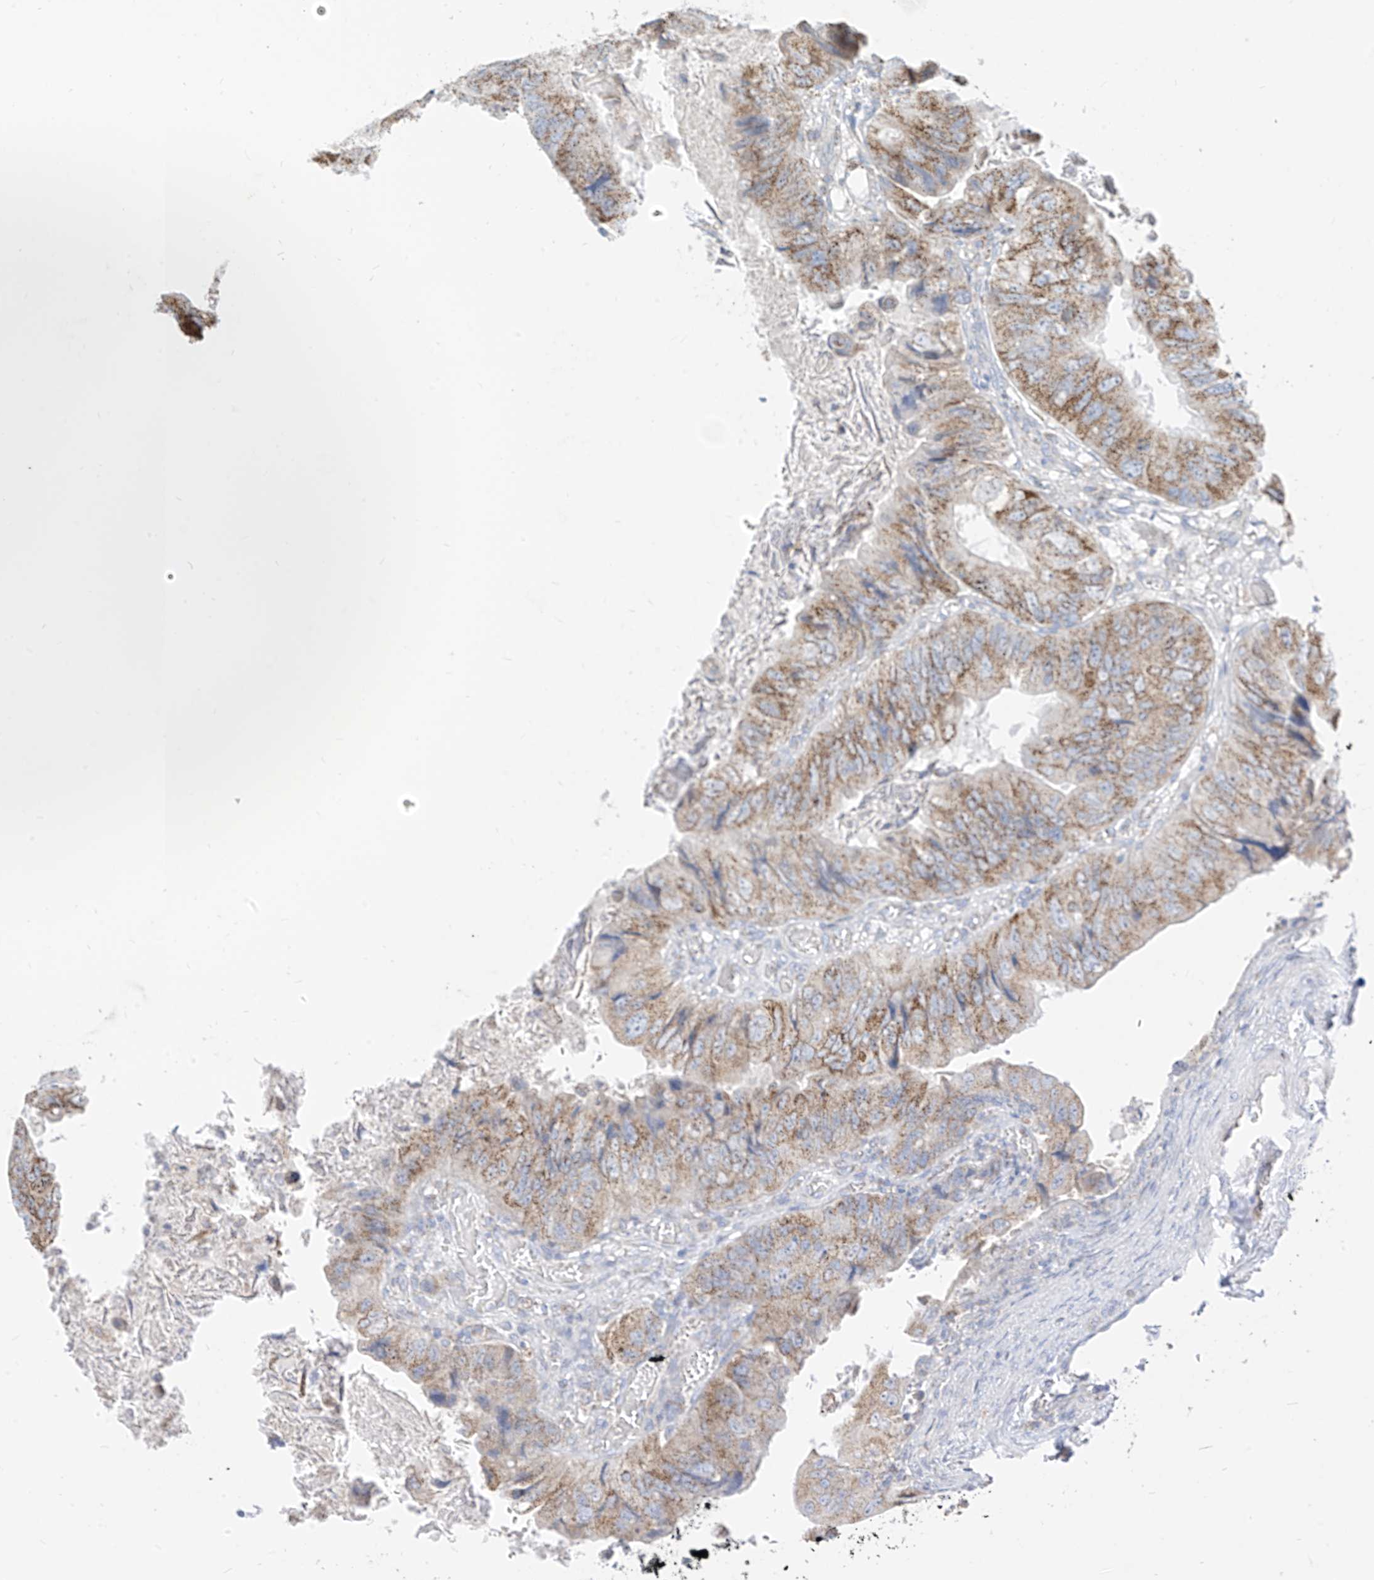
{"staining": {"intensity": "moderate", "quantity": ">75%", "location": "cytoplasmic/membranous"}, "tissue": "colorectal cancer", "cell_type": "Tumor cells", "image_type": "cancer", "snomed": [{"axis": "morphology", "description": "Adenocarcinoma, NOS"}, {"axis": "topography", "description": "Rectum"}], "caption": "IHC micrograph of neoplastic tissue: adenocarcinoma (colorectal) stained using IHC exhibits medium levels of moderate protein expression localized specifically in the cytoplasmic/membranous of tumor cells, appearing as a cytoplasmic/membranous brown color.", "gene": "RASA2", "patient": {"sex": "male", "age": 63}}